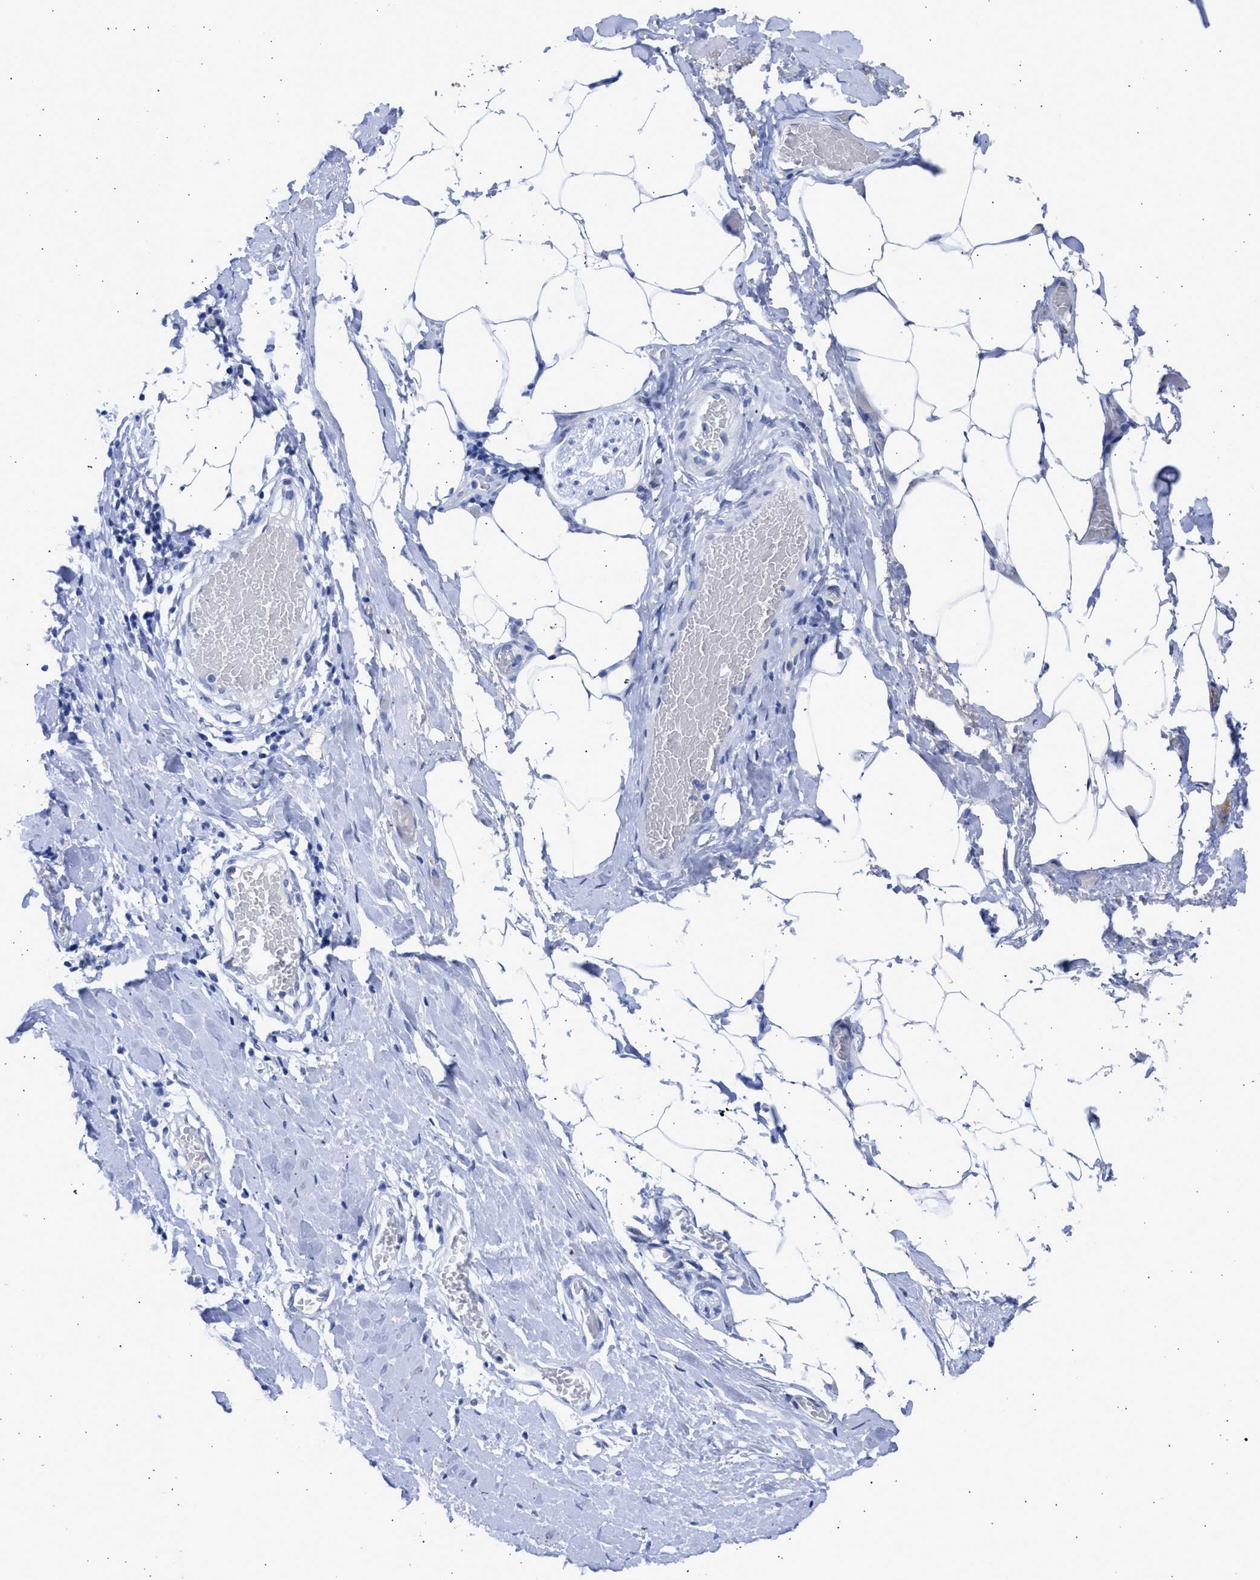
{"staining": {"intensity": "negative", "quantity": "none", "location": "none"}, "tissue": "adipose tissue", "cell_type": "Adipocytes", "image_type": "normal", "snomed": [{"axis": "morphology", "description": "Normal tissue, NOS"}, {"axis": "morphology", "description": "Adenocarcinoma, NOS"}, {"axis": "topography", "description": "Colon"}, {"axis": "topography", "description": "Peripheral nerve tissue"}], "caption": "A high-resolution image shows immunohistochemistry staining of unremarkable adipose tissue, which demonstrates no significant staining in adipocytes. (IHC, brightfield microscopy, high magnification).", "gene": "RSPH1", "patient": {"sex": "male", "age": 14}}